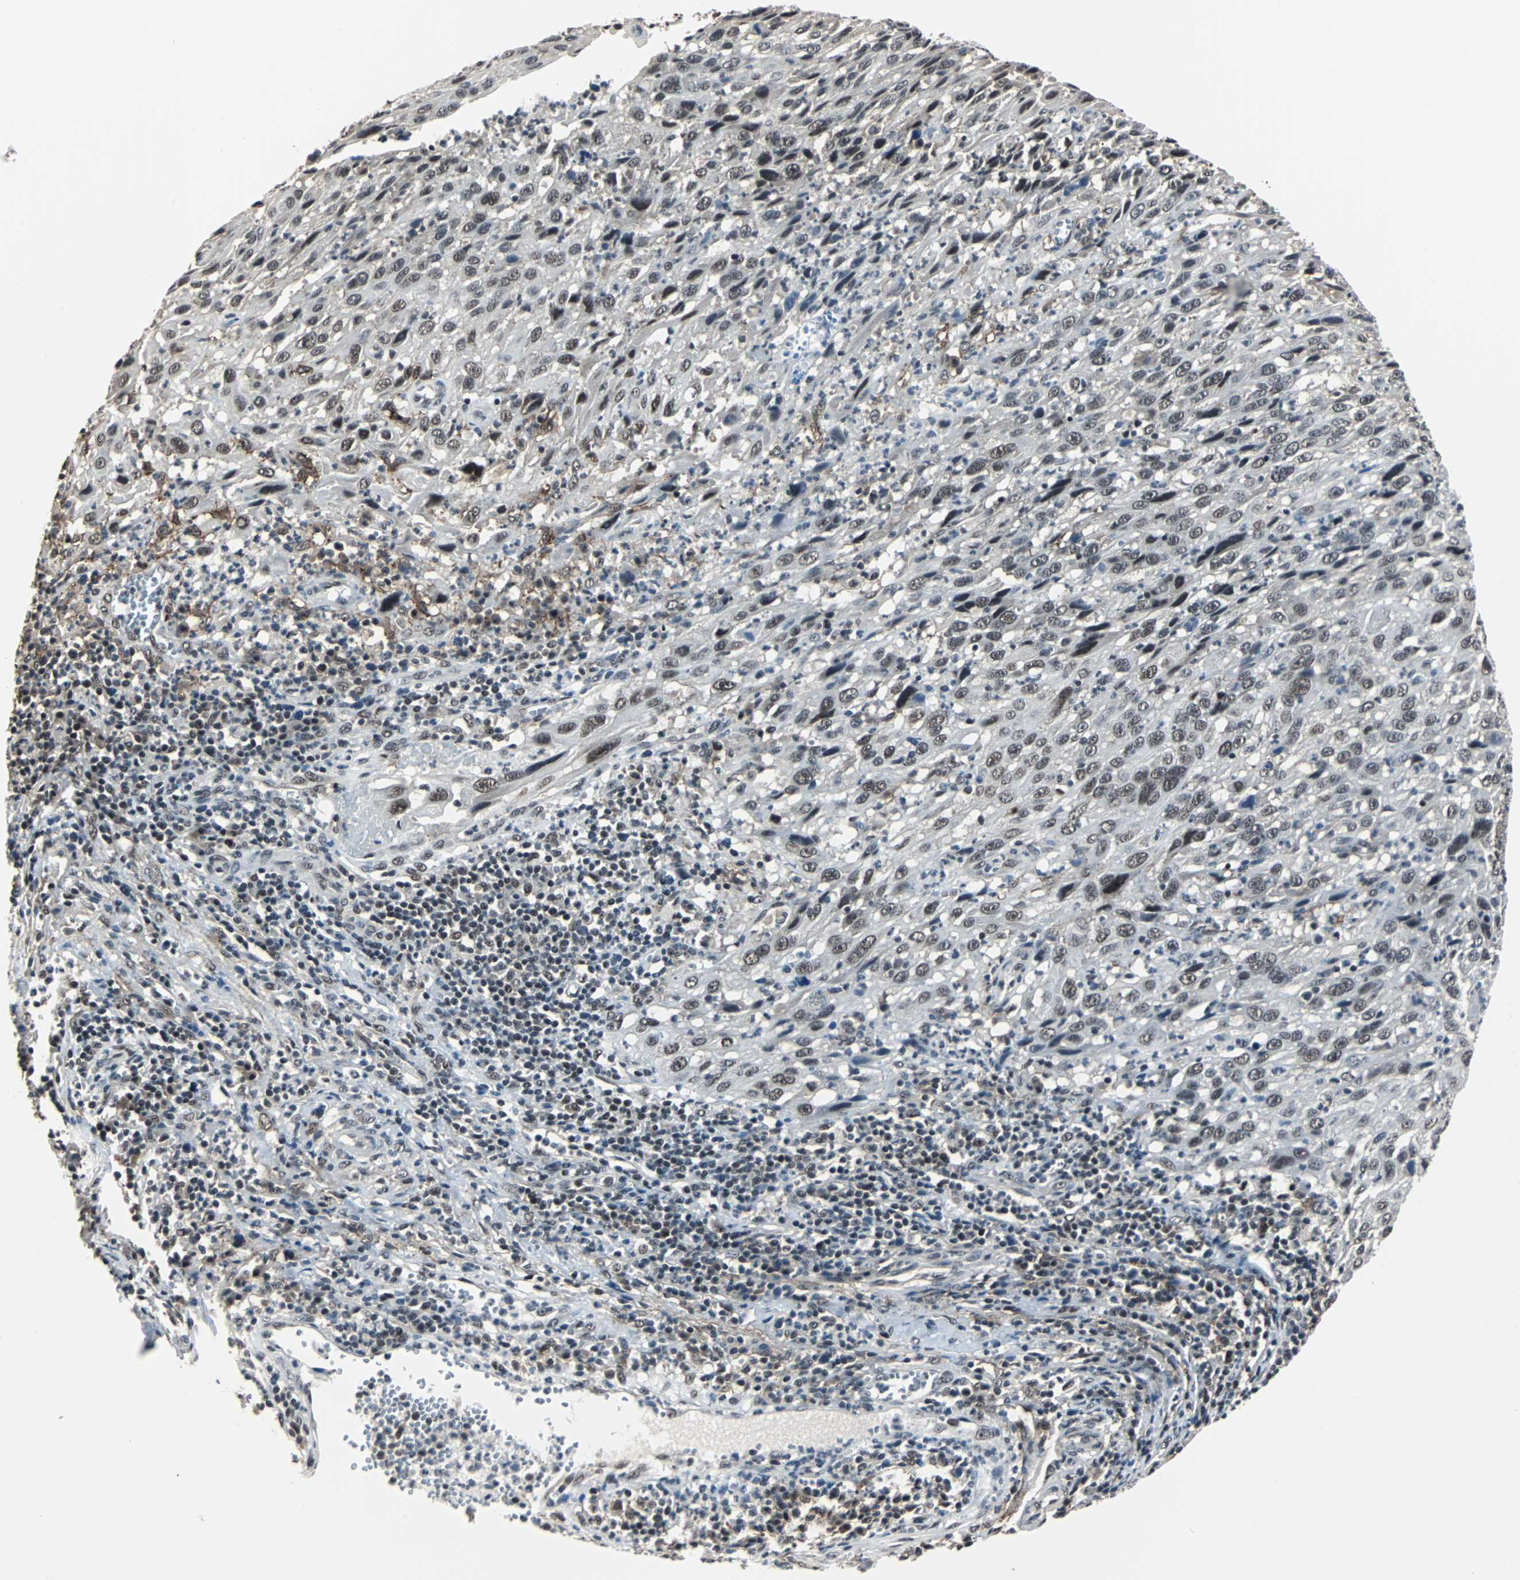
{"staining": {"intensity": "weak", "quantity": ">75%", "location": "nuclear"}, "tissue": "cervical cancer", "cell_type": "Tumor cells", "image_type": "cancer", "snomed": [{"axis": "morphology", "description": "Squamous cell carcinoma, NOS"}, {"axis": "topography", "description": "Cervix"}], "caption": "Immunohistochemical staining of squamous cell carcinoma (cervical) demonstrates low levels of weak nuclear protein expression in approximately >75% of tumor cells.", "gene": "MKX", "patient": {"sex": "female", "age": 32}}